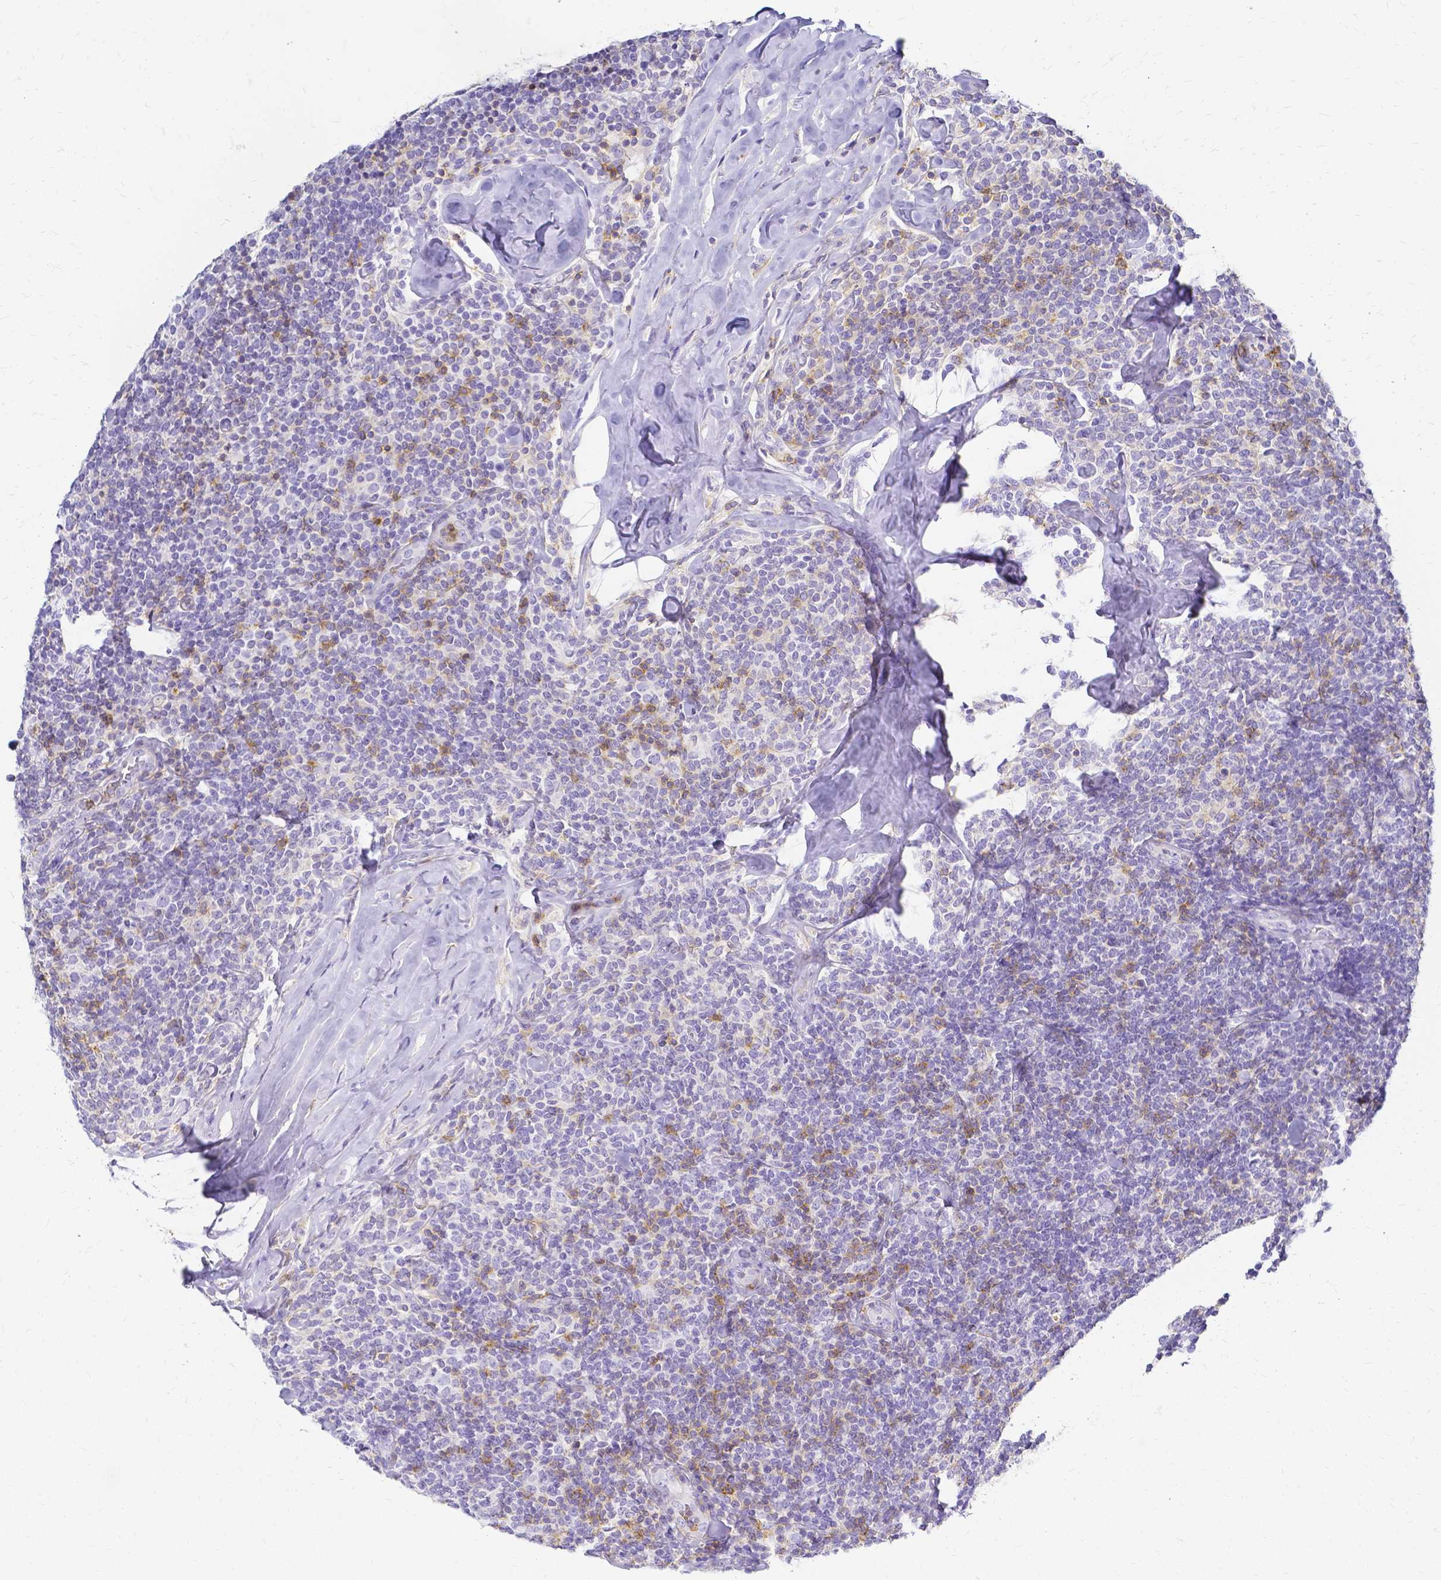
{"staining": {"intensity": "negative", "quantity": "none", "location": "none"}, "tissue": "lymphoma", "cell_type": "Tumor cells", "image_type": "cancer", "snomed": [{"axis": "morphology", "description": "Malignant lymphoma, non-Hodgkin's type, Low grade"}, {"axis": "topography", "description": "Lymph node"}], "caption": "The photomicrograph shows no staining of tumor cells in lymphoma.", "gene": "HSPA12A", "patient": {"sex": "female", "age": 56}}